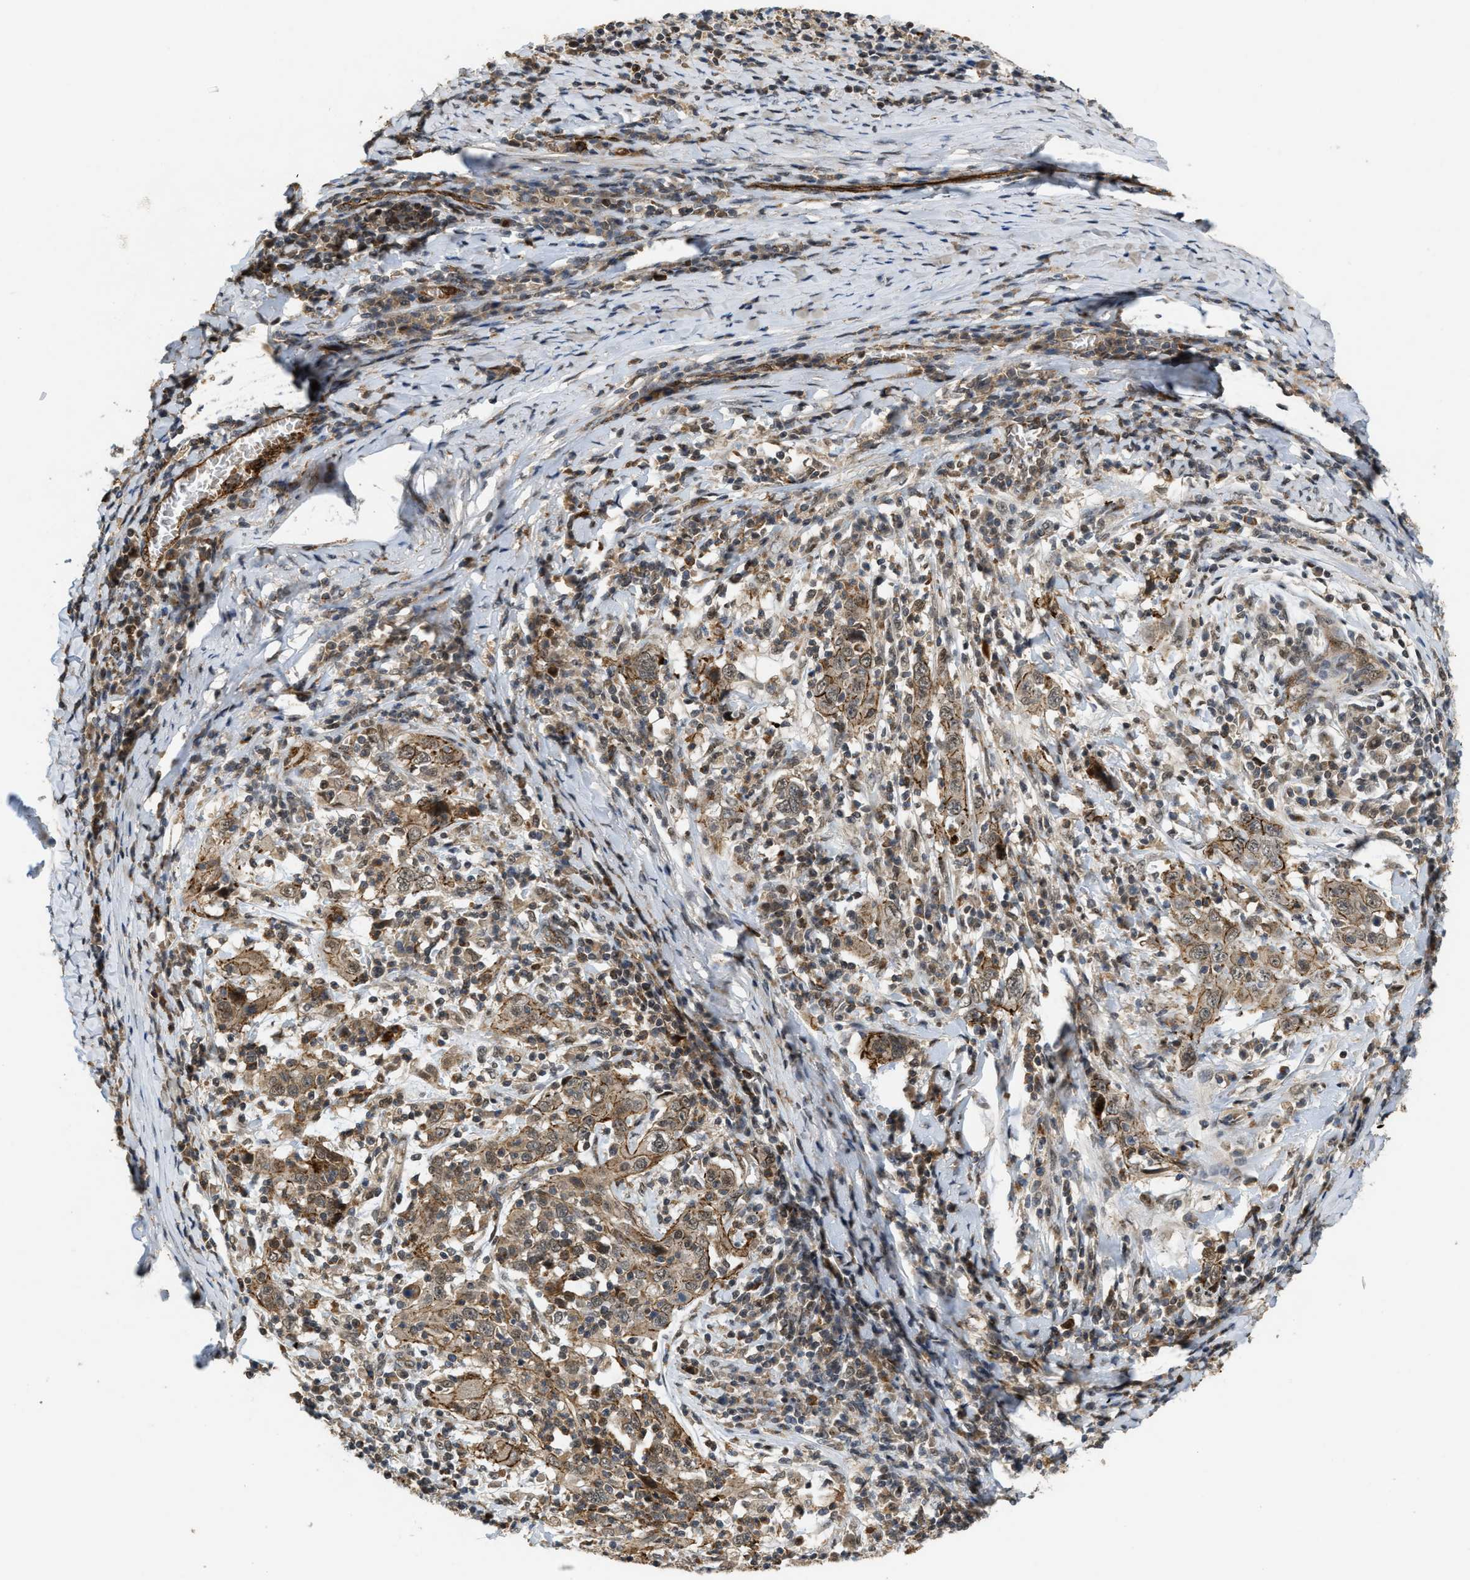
{"staining": {"intensity": "strong", "quantity": ">75%", "location": "cytoplasmic/membranous"}, "tissue": "cervical cancer", "cell_type": "Tumor cells", "image_type": "cancer", "snomed": [{"axis": "morphology", "description": "Squamous cell carcinoma, NOS"}, {"axis": "topography", "description": "Cervix"}], "caption": "Protein analysis of cervical squamous cell carcinoma tissue demonstrates strong cytoplasmic/membranous expression in about >75% of tumor cells.", "gene": "DPF2", "patient": {"sex": "female", "age": 46}}